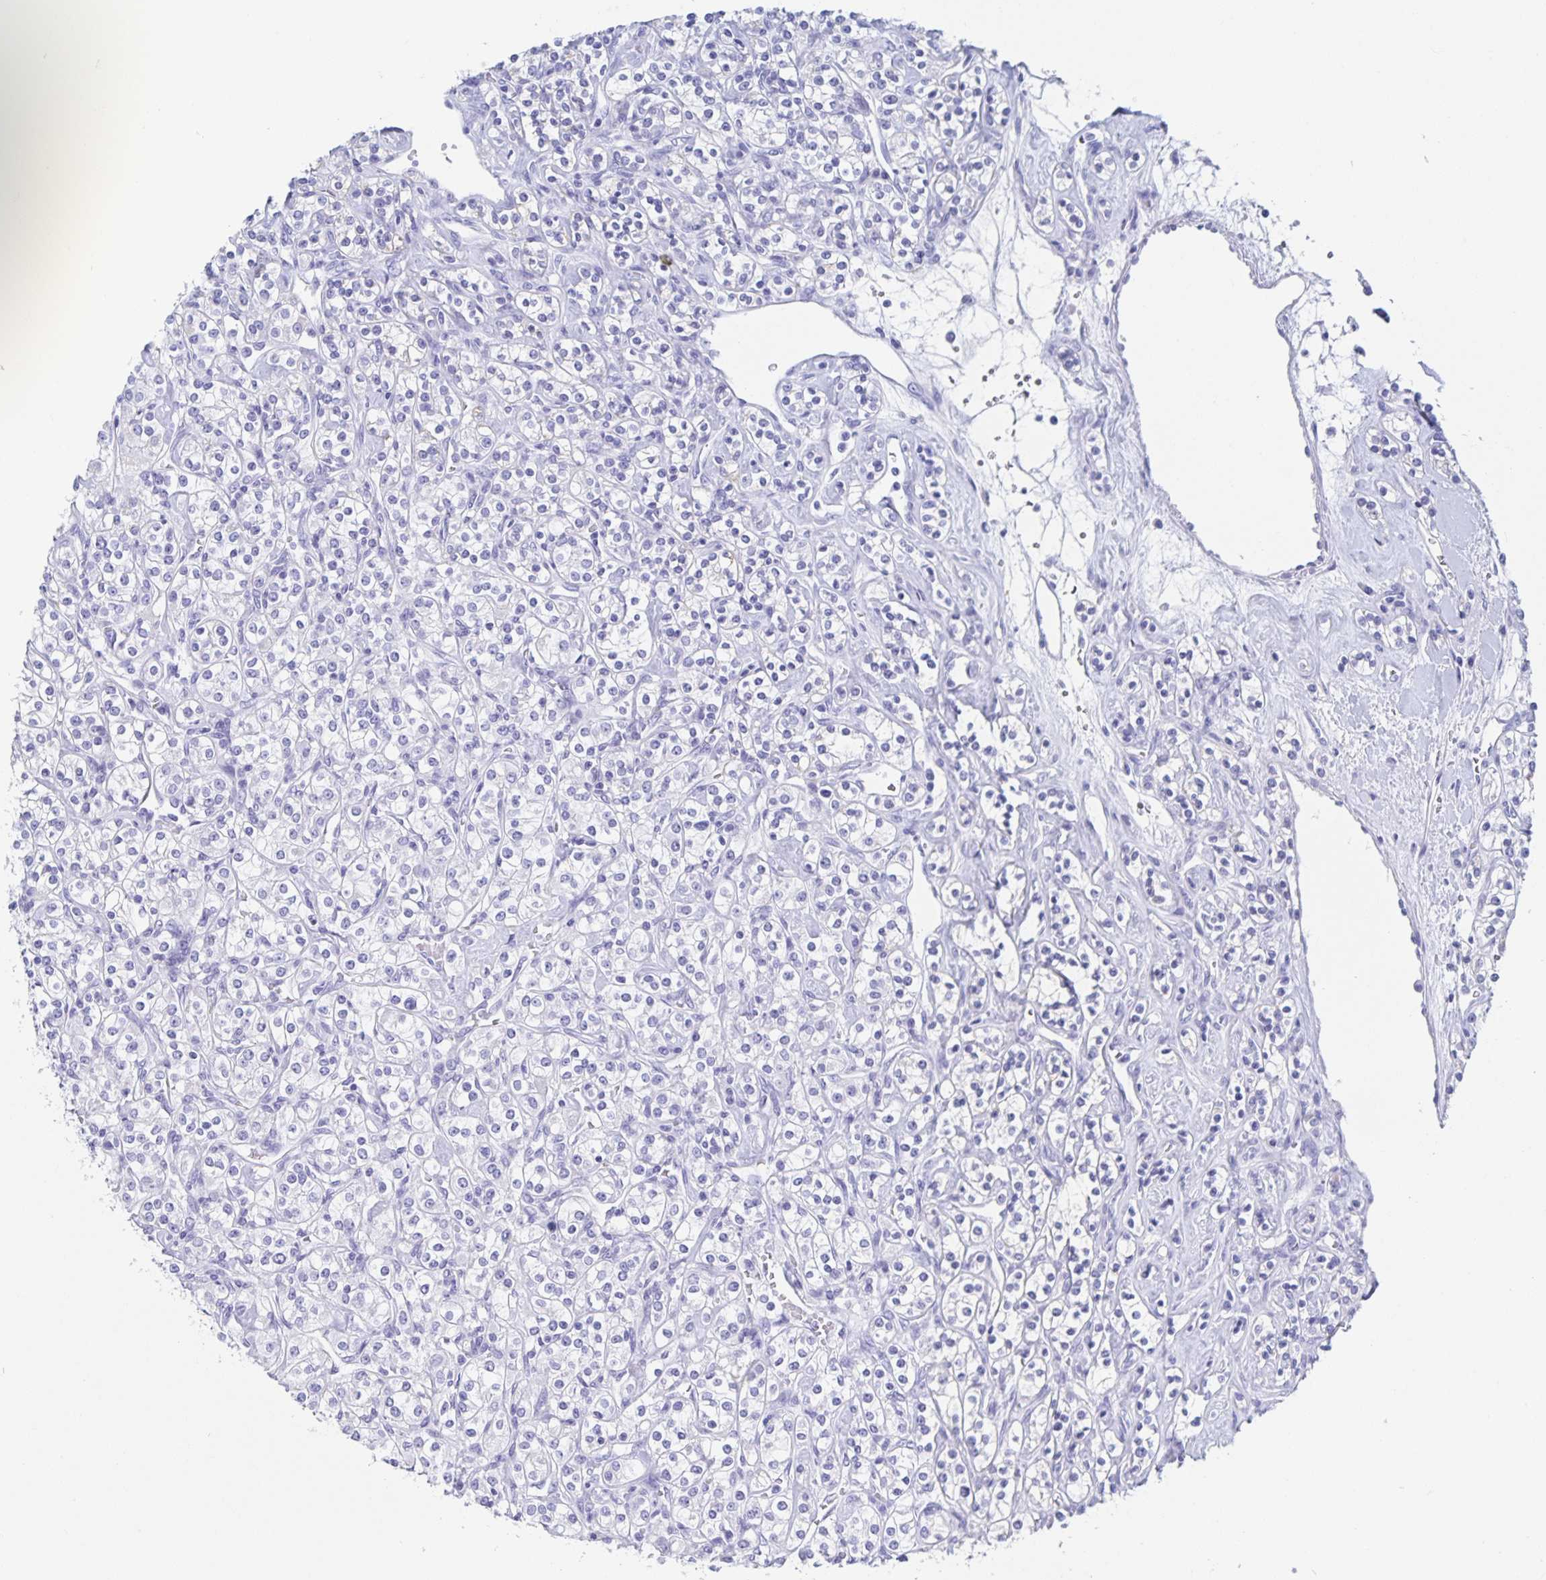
{"staining": {"intensity": "negative", "quantity": "none", "location": "none"}, "tissue": "renal cancer", "cell_type": "Tumor cells", "image_type": "cancer", "snomed": [{"axis": "morphology", "description": "Adenocarcinoma, NOS"}, {"axis": "topography", "description": "Kidney"}], "caption": "Immunohistochemistry micrograph of human renal adenocarcinoma stained for a protein (brown), which reveals no positivity in tumor cells.", "gene": "DMBT1", "patient": {"sex": "male", "age": 77}}